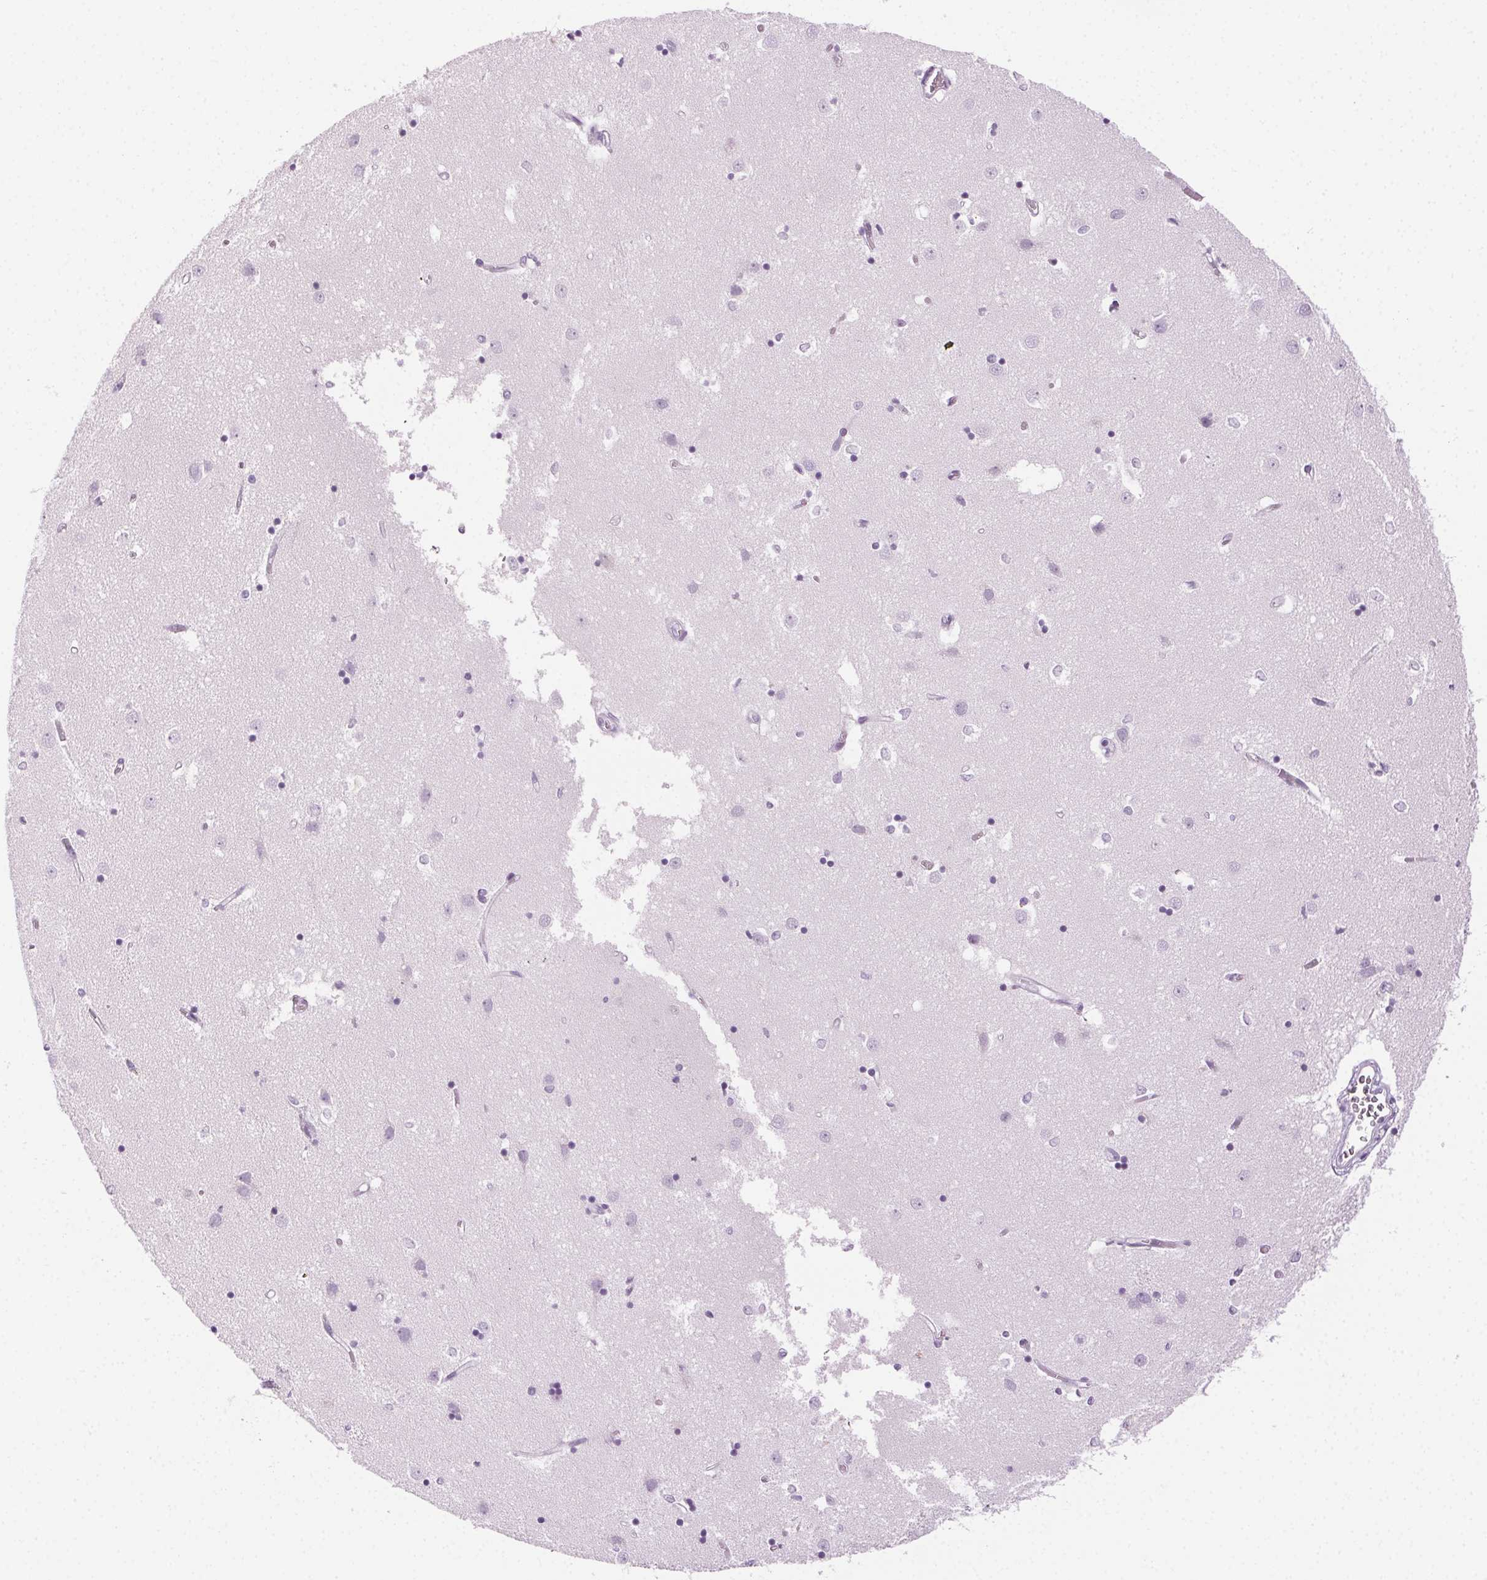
{"staining": {"intensity": "negative", "quantity": "none", "location": "none"}, "tissue": "caudate", "cell_type": "Glial cells", "image_type": "normal", "snomed": [{"axis": "morphology", "description": "Normal tissue, NOS"}, {"axis": "topography", "description": "Lateral ventricle wall"}], "caption": "There is no significant positivity in glial cells of caudate. (Stains: DAB (3,3'-diaminobenzidine) immunohistochemistry (IHC) with hematoxylin counter stain, Microscopy: brightfield microscopy at high magnification).", "gene": "MPO", "patient": {"sex": "male", "age": 54}}